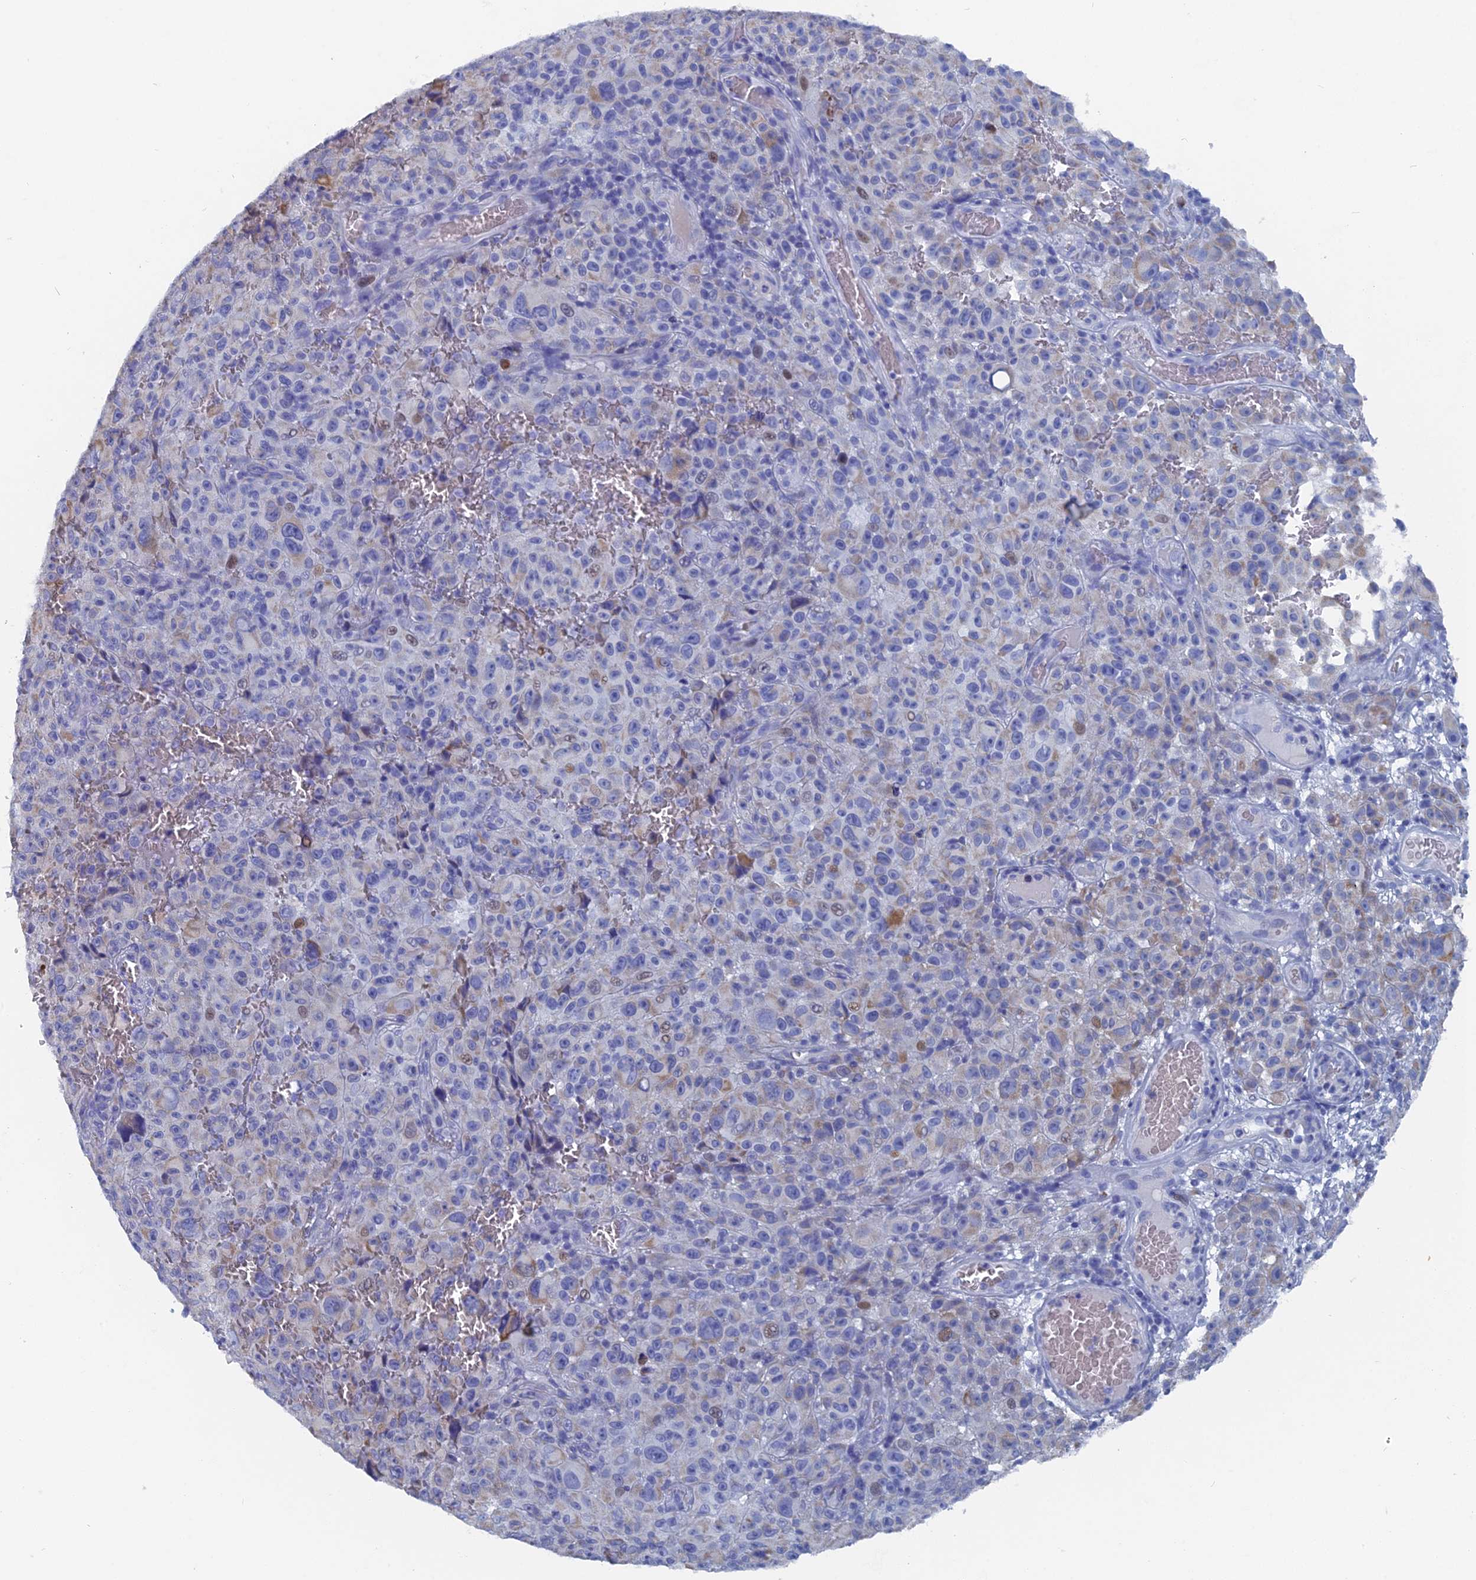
{"staining": {"intensity": "negative", "quantity": "none", "location": "none"}, "tissue": "melanoma", "cell_type": "Tumor cells", "image_type": "cancer", "snomed": [{"axis": "morphology", "description": "Malignant melanoma, NOS"}, {"axis": "topography", "description": "Skin"}], "caption": "IHC image of neoplastic tissue: human malignant melanoma stained with DAB shows no significant protein positivity in tumor cells. (DAB (3,3'-diaminobenzidine) immunohistochemistry (IHC) visualized using brightfield microscopy, high magnification).", "gene": "HIGD1A", "patient": {"sex": "female", "age": 82}}